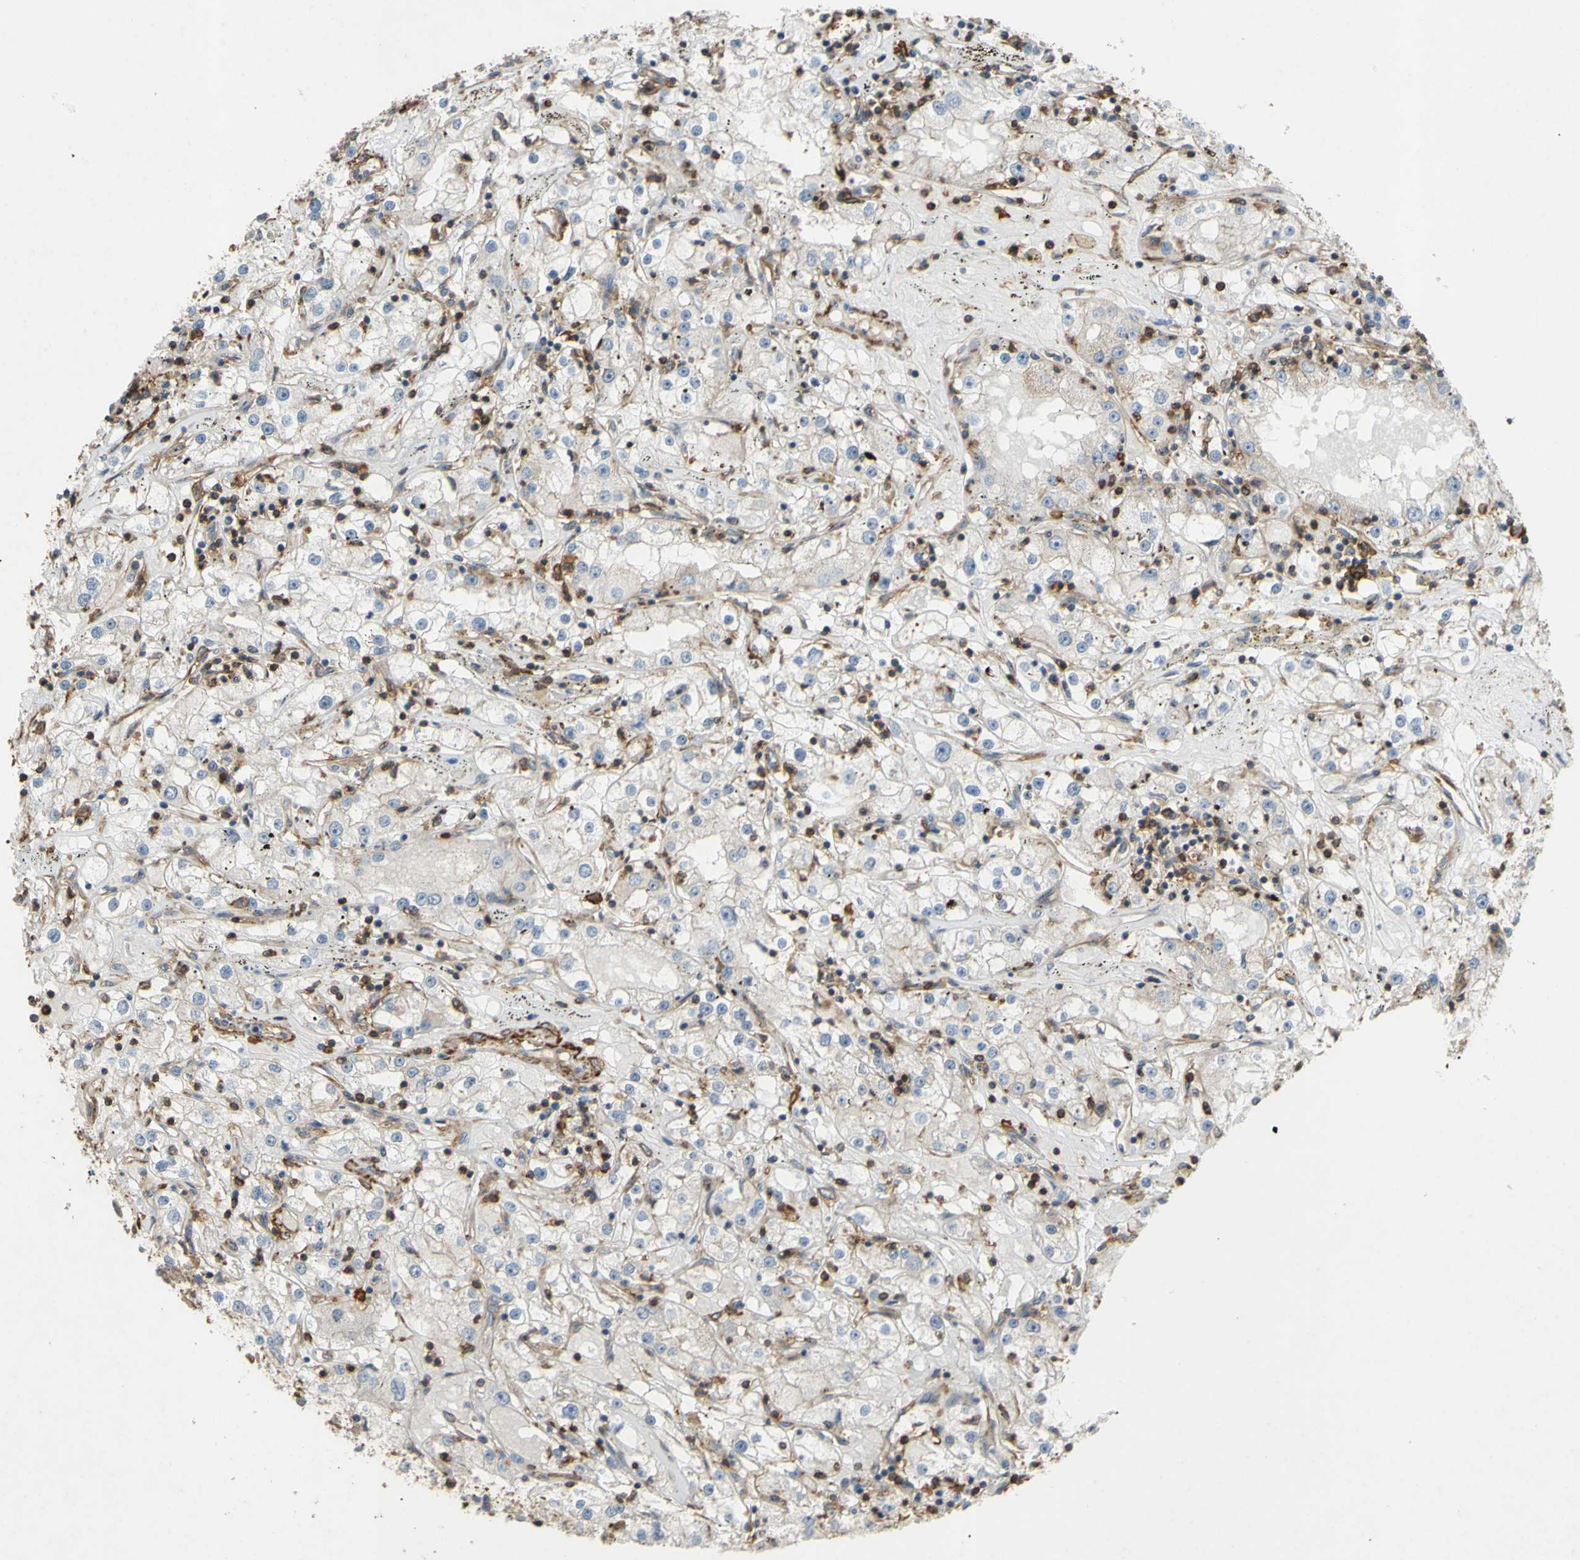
{"staining": {"intensity": "negative", "quantity": "none", "location": "none"}, "tissue": "renal cancer", "cell_type": "Tumor cells", "image_type": "cancer", "snomed": [{"axis": "morphology", "description": "Adenocarcinoma, NOS"}, {"axis": "topography", "description": "Kidney"}], "caption": "Human adenocarcinoma (renal) stained for a protein using immunohistochemistry (IHC) exhibits no expression in tumor cells.", "gene": "ADD3", "patient": {"sex": "male", "age": 56}}